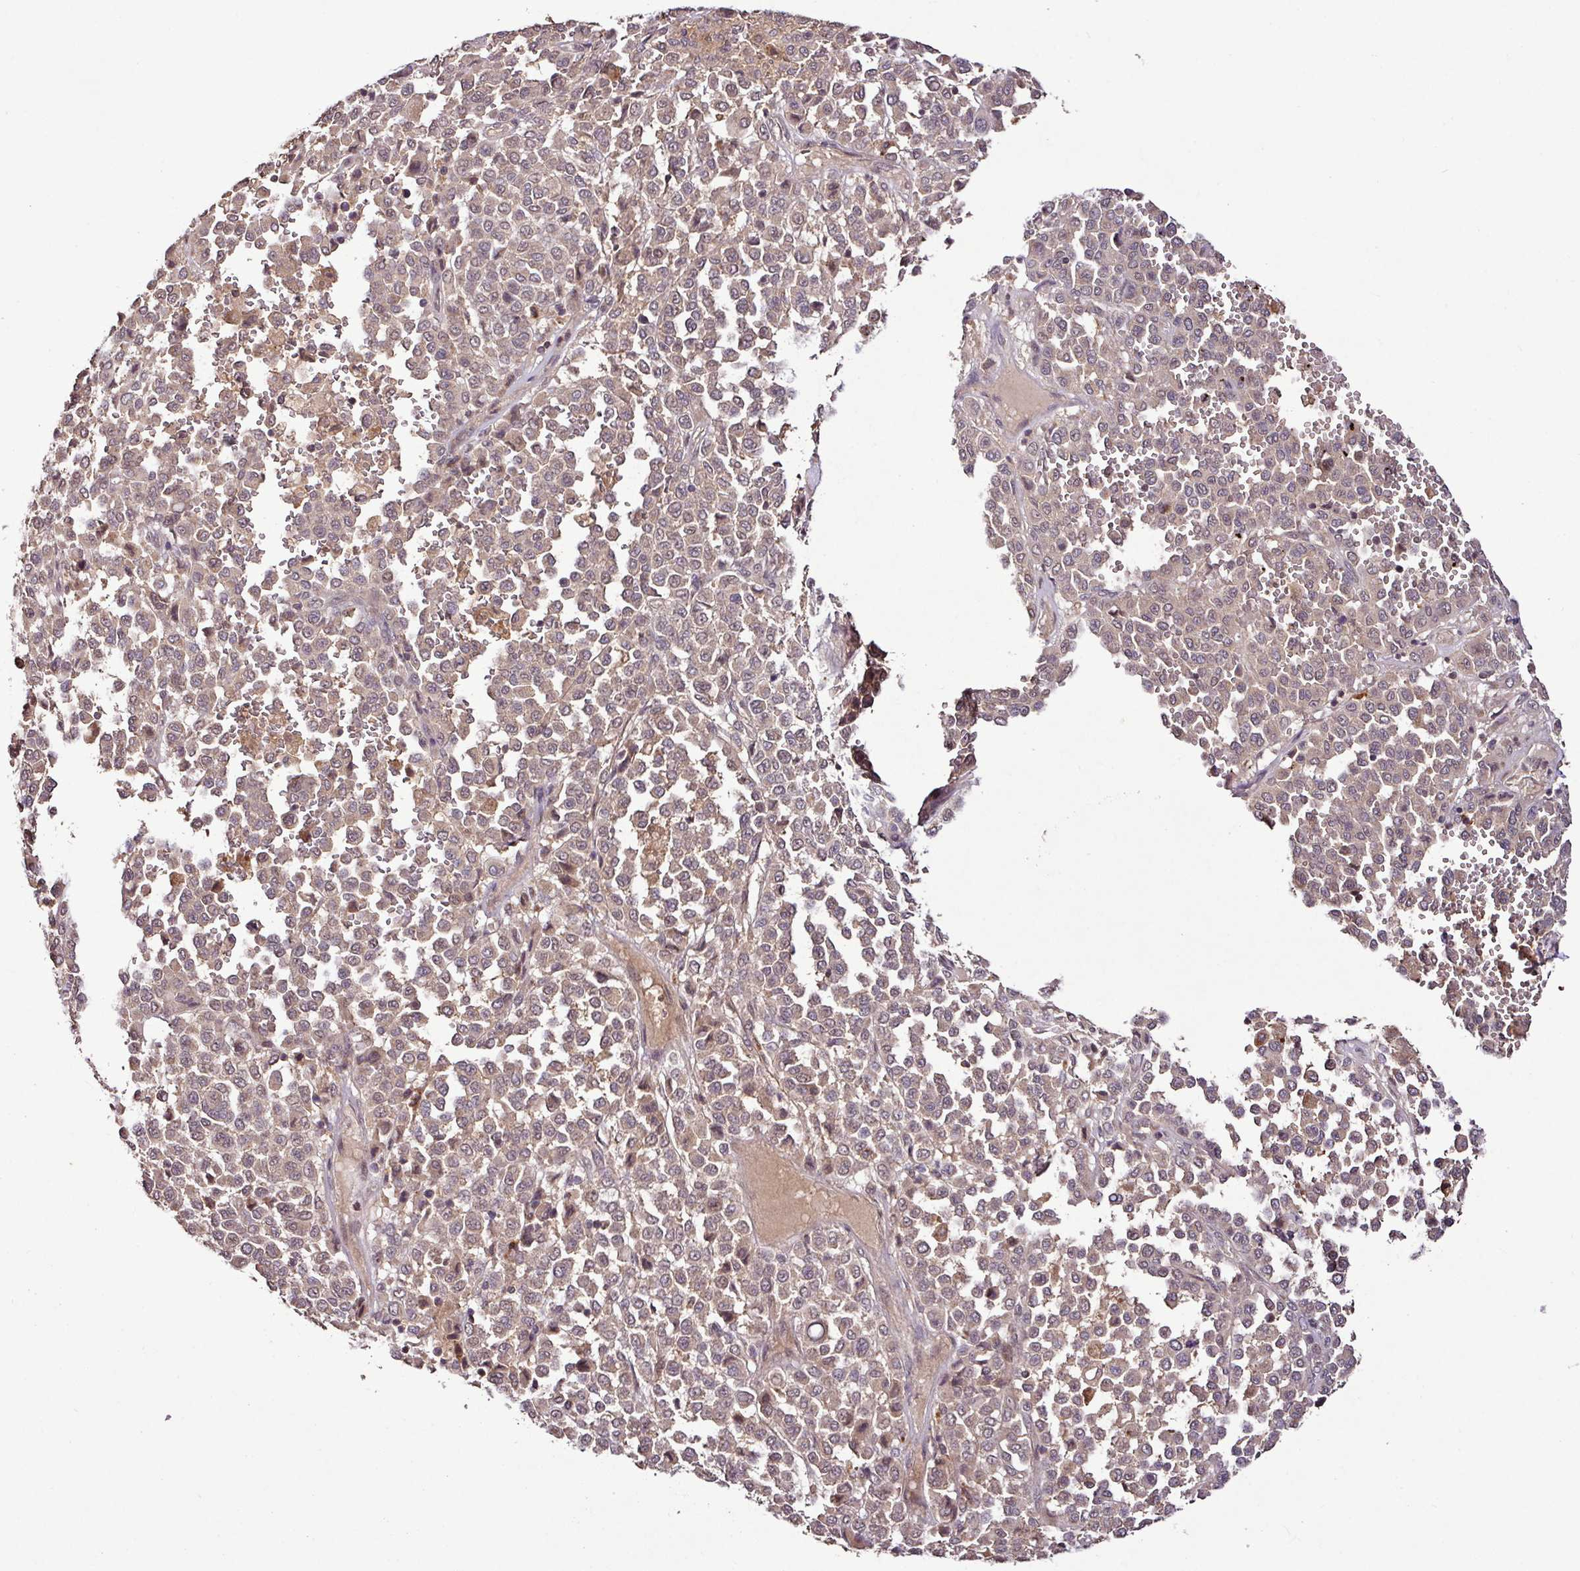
{"staining": {"intensity": "weak", "quantity": "25%-75%", "location": "cytoplasmic/membranous"}, "tissue": "melanoma", "cell_type": "Tumor cells", "image_type": "cancer", "snomed": [{"axis": "morphology", "description": "Malignant melanoma, Metastatic site"}, {"axis": "topography", "description": "Pancreas"}], "caption": "Human melanoma stained with a brown dye displays weak cytoplasmic/membranous positive expression in approximately 25%-75% of tumor cells.", "gene": "FAIM", "patient": {"sex": "female", "age": 30}}